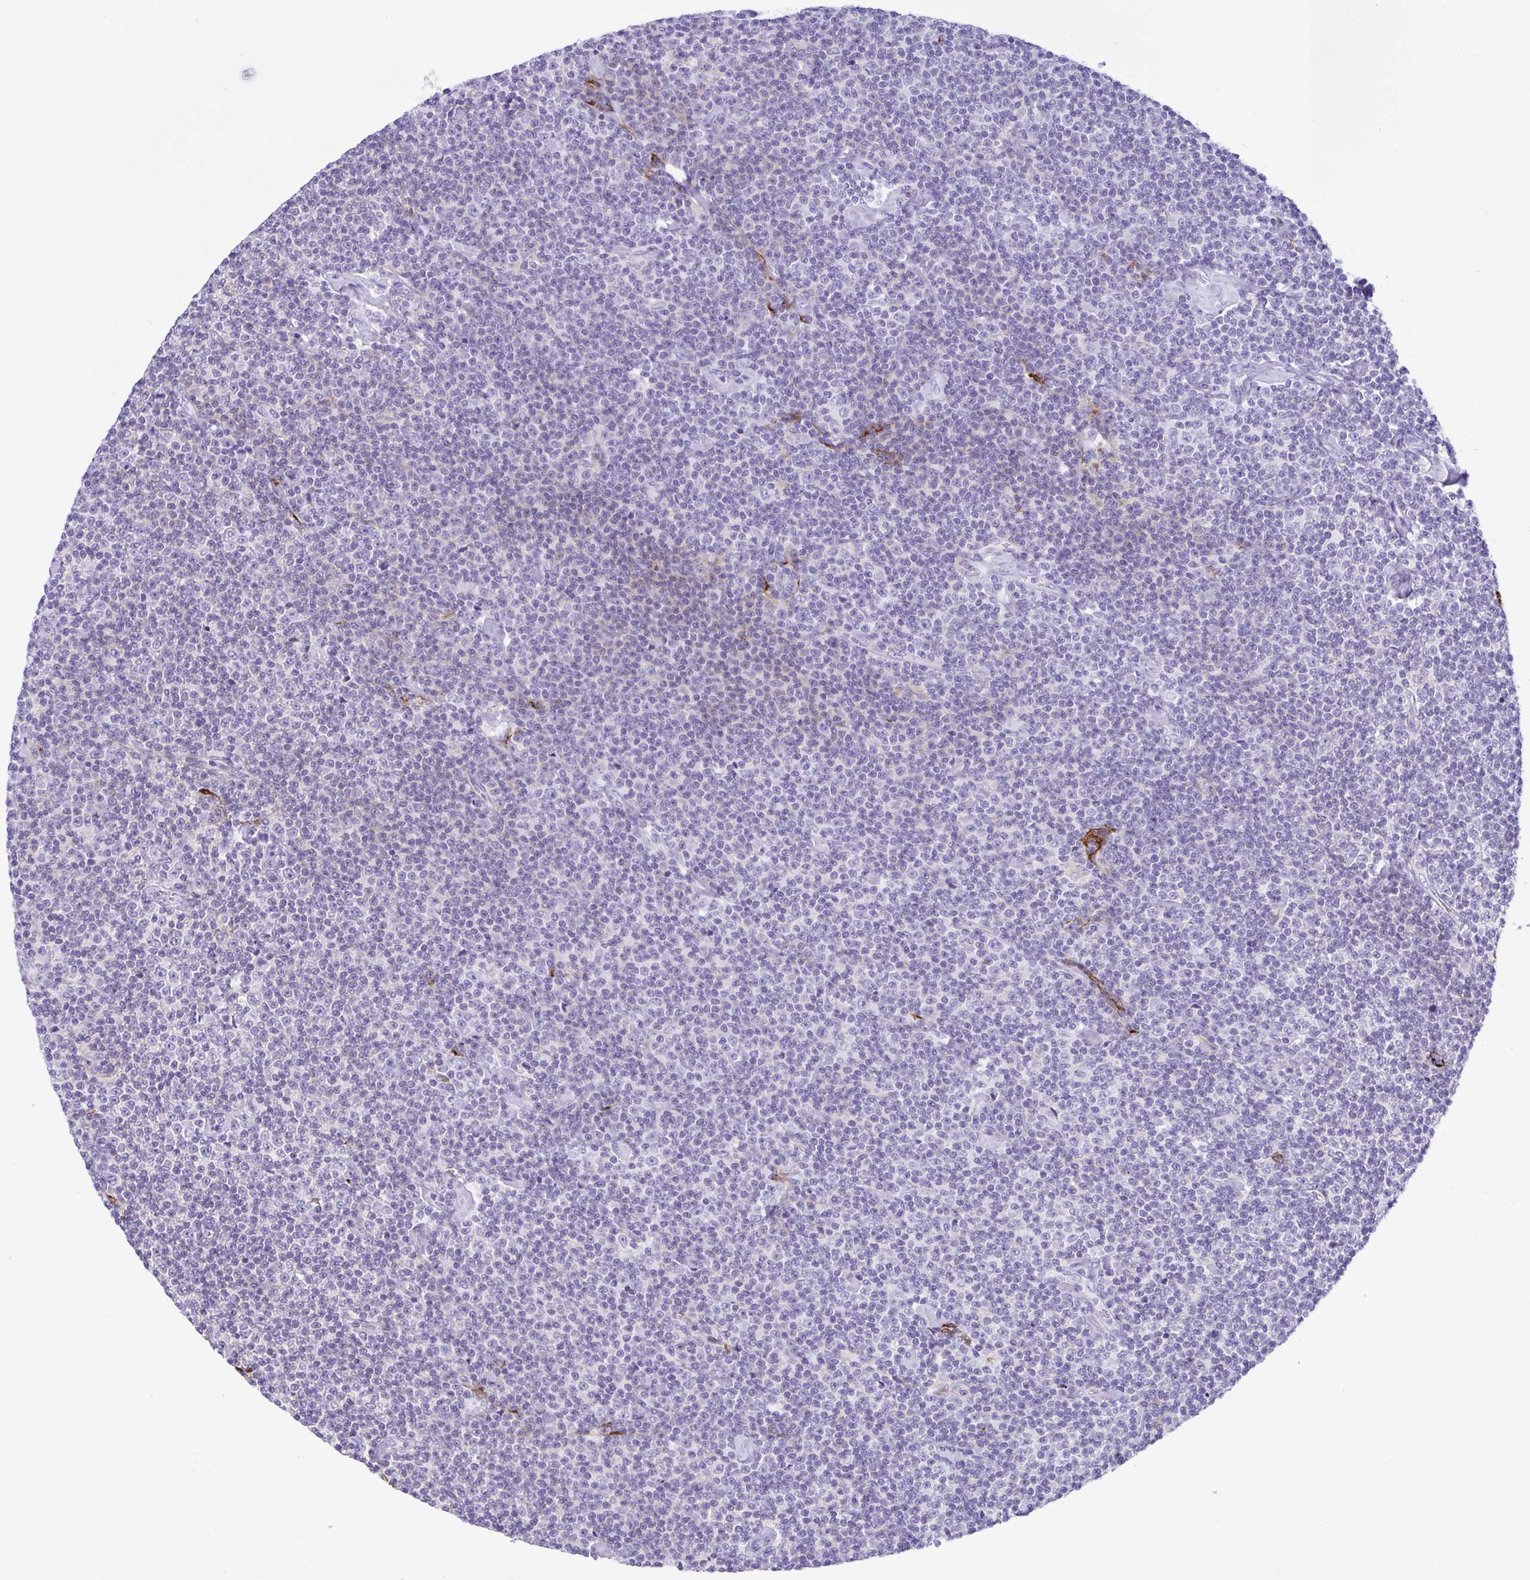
{"staining": {"intensity": "negative", "quantity": "none", "location": "none"}, "tissue": "lymphoma", "cell_type": "Tumor cells", "image_type": "cancer", "snomed": [{"axis": "morphology", "description": "Malignant lymphoma, non-Hodgkin's type, Low grade"}, {"axis": "topography", "description": "Lymph node"}], "caption": "This is an immunohistochemistry (IHC) micrograph of lymphoma. There is no positivity in tumor cells.", "gene": "GPR182", "patient": {"sex": "male", "age": 81}}